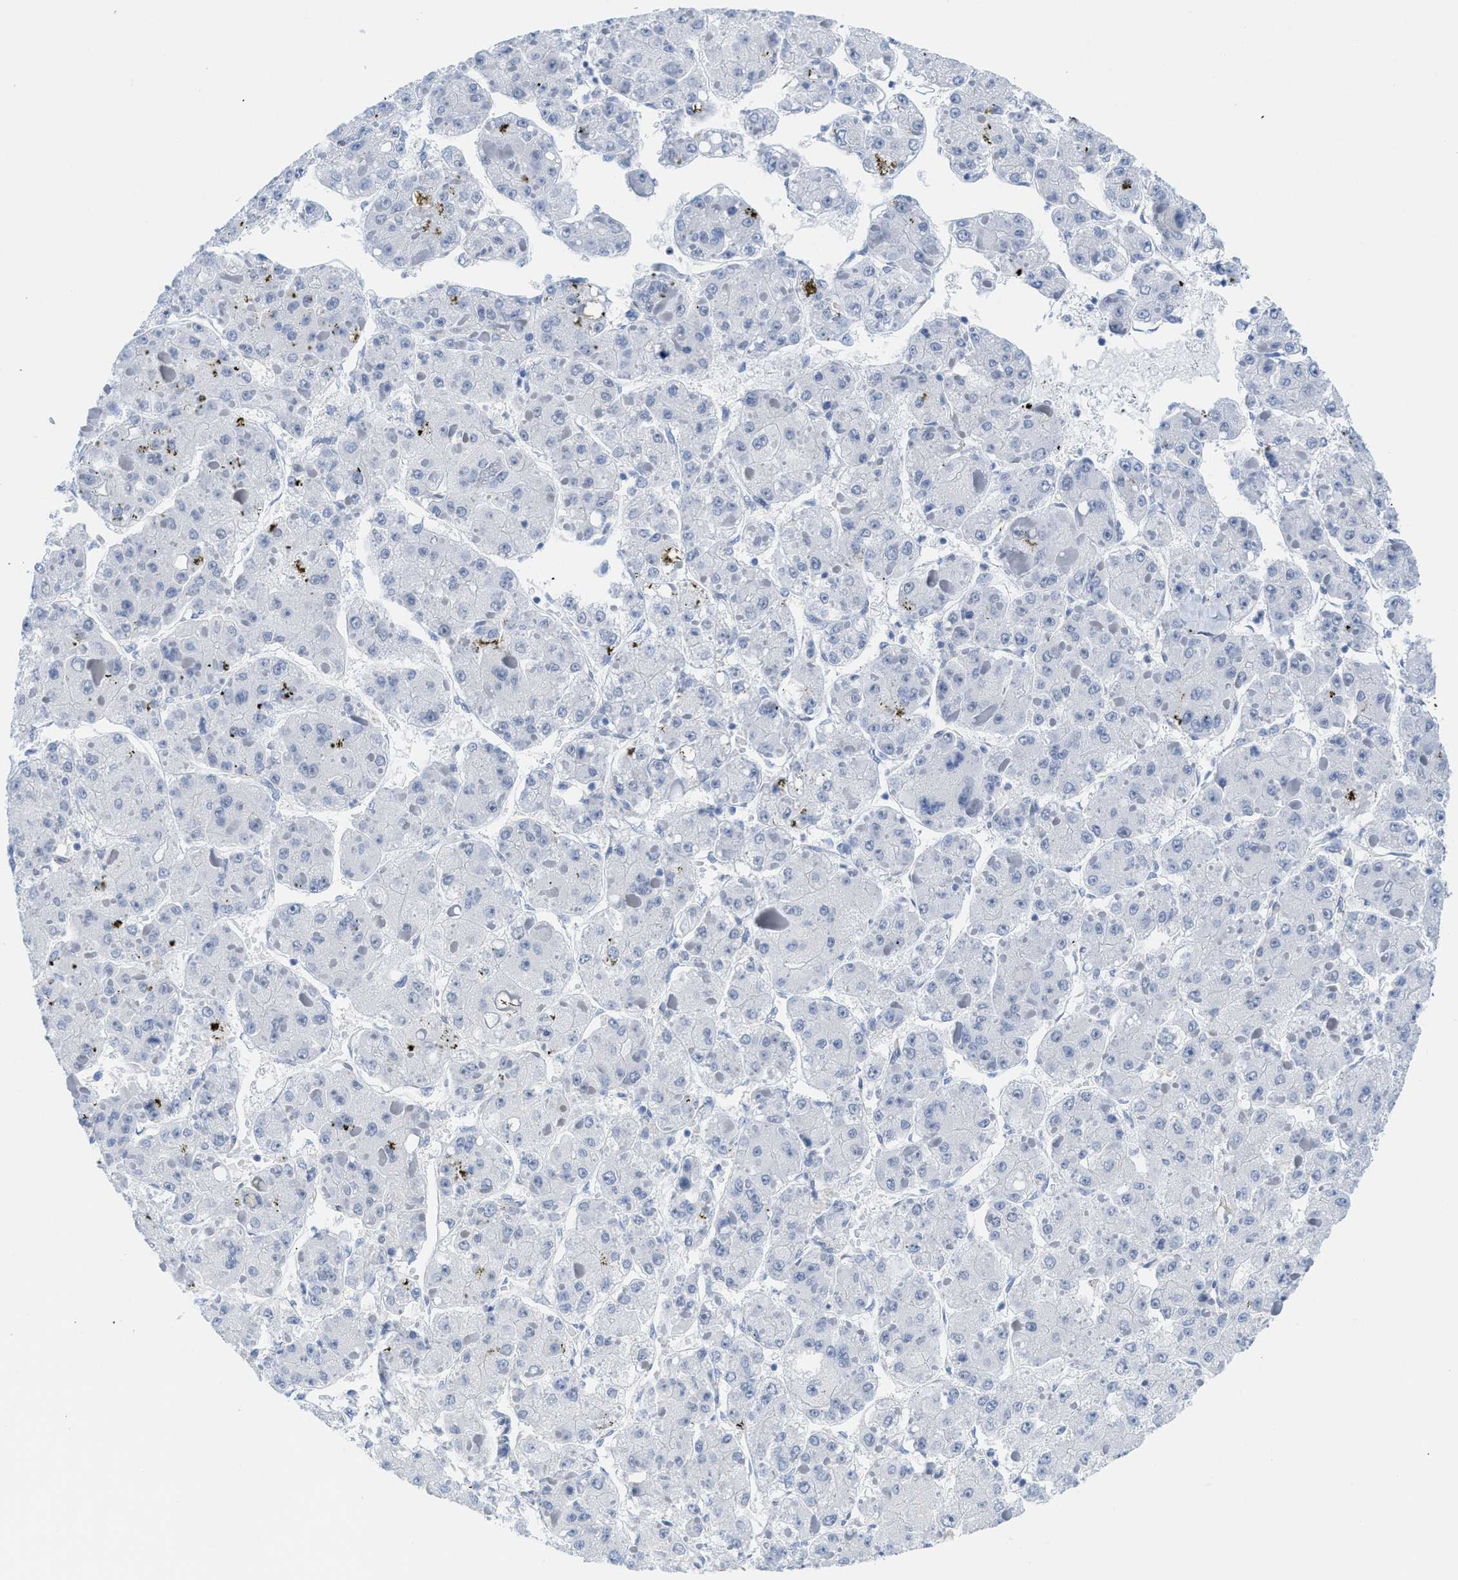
{"staining": {"intensity": "negative", "quantity": "none", "location": "none"}, "tissue": "liver cancer", "cell_type": "Tumor cells", "image_type": "cancer", "snomed": [{"axis": "morphology", "description": "Carcinoma, Hepatocellular, NOS"}, {"axis": "topography", "description": "Liver"}], "caption": "There is no significant staining in tumor cells of hepatocellular carcinoma (liver).", "gene": "TUB", "patient": {"sex": "female", "age": 73}}